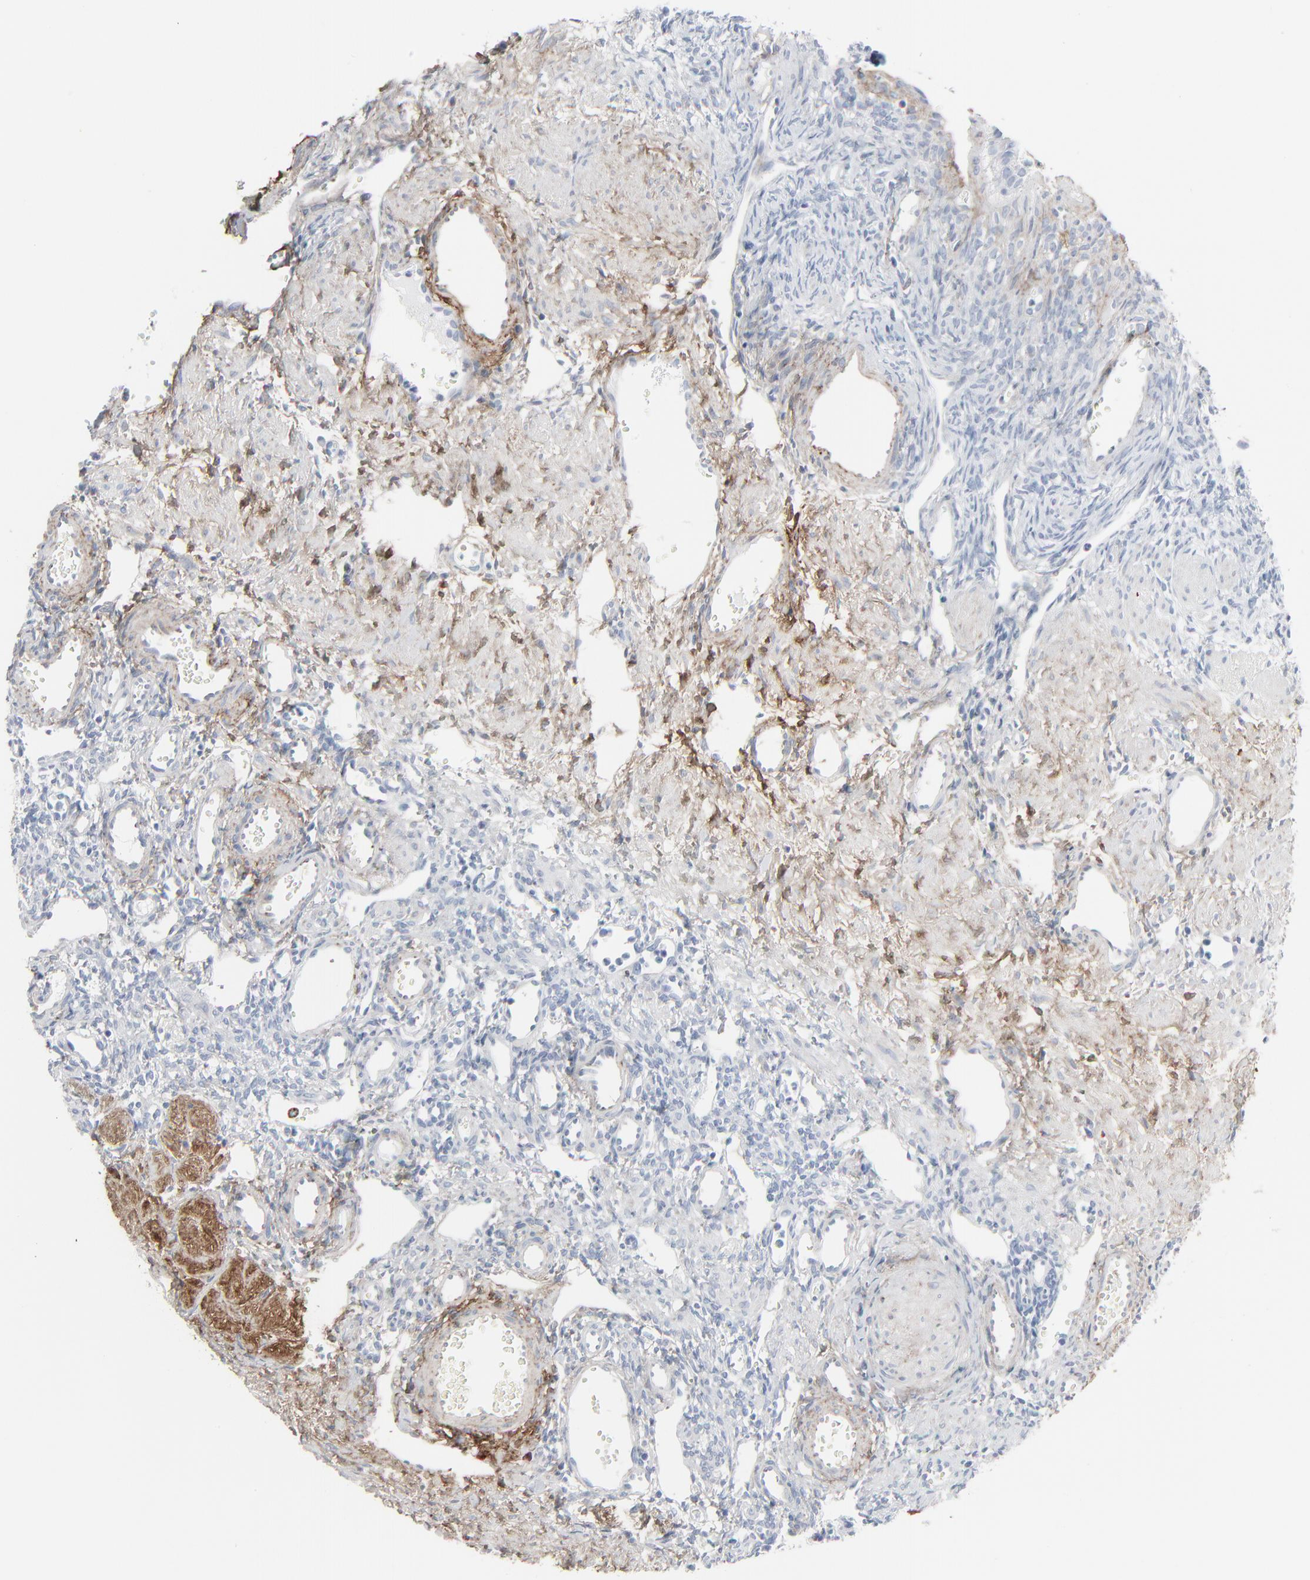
{"staining": {"intensity": "negative", "quantity": "none", "location": "none"}, "tissue": "ovary", "cell_type": "Follicle cells", "image_type": "normal", "snomed": [{"axis": "morphology", "description": "Normal tissue, NOS"}, {"axis": "topography", "description": "Ovary"}], "caption": "Immunohistochemistry (IHC) histopathology image of benign ovary: human ovary stained with DAB (3,3'-diaminobenzidine) demonstrates no significant protein positivity in follicle cells.", "gene": "BGN", "patient": {"sex": "female", "age": 33}}